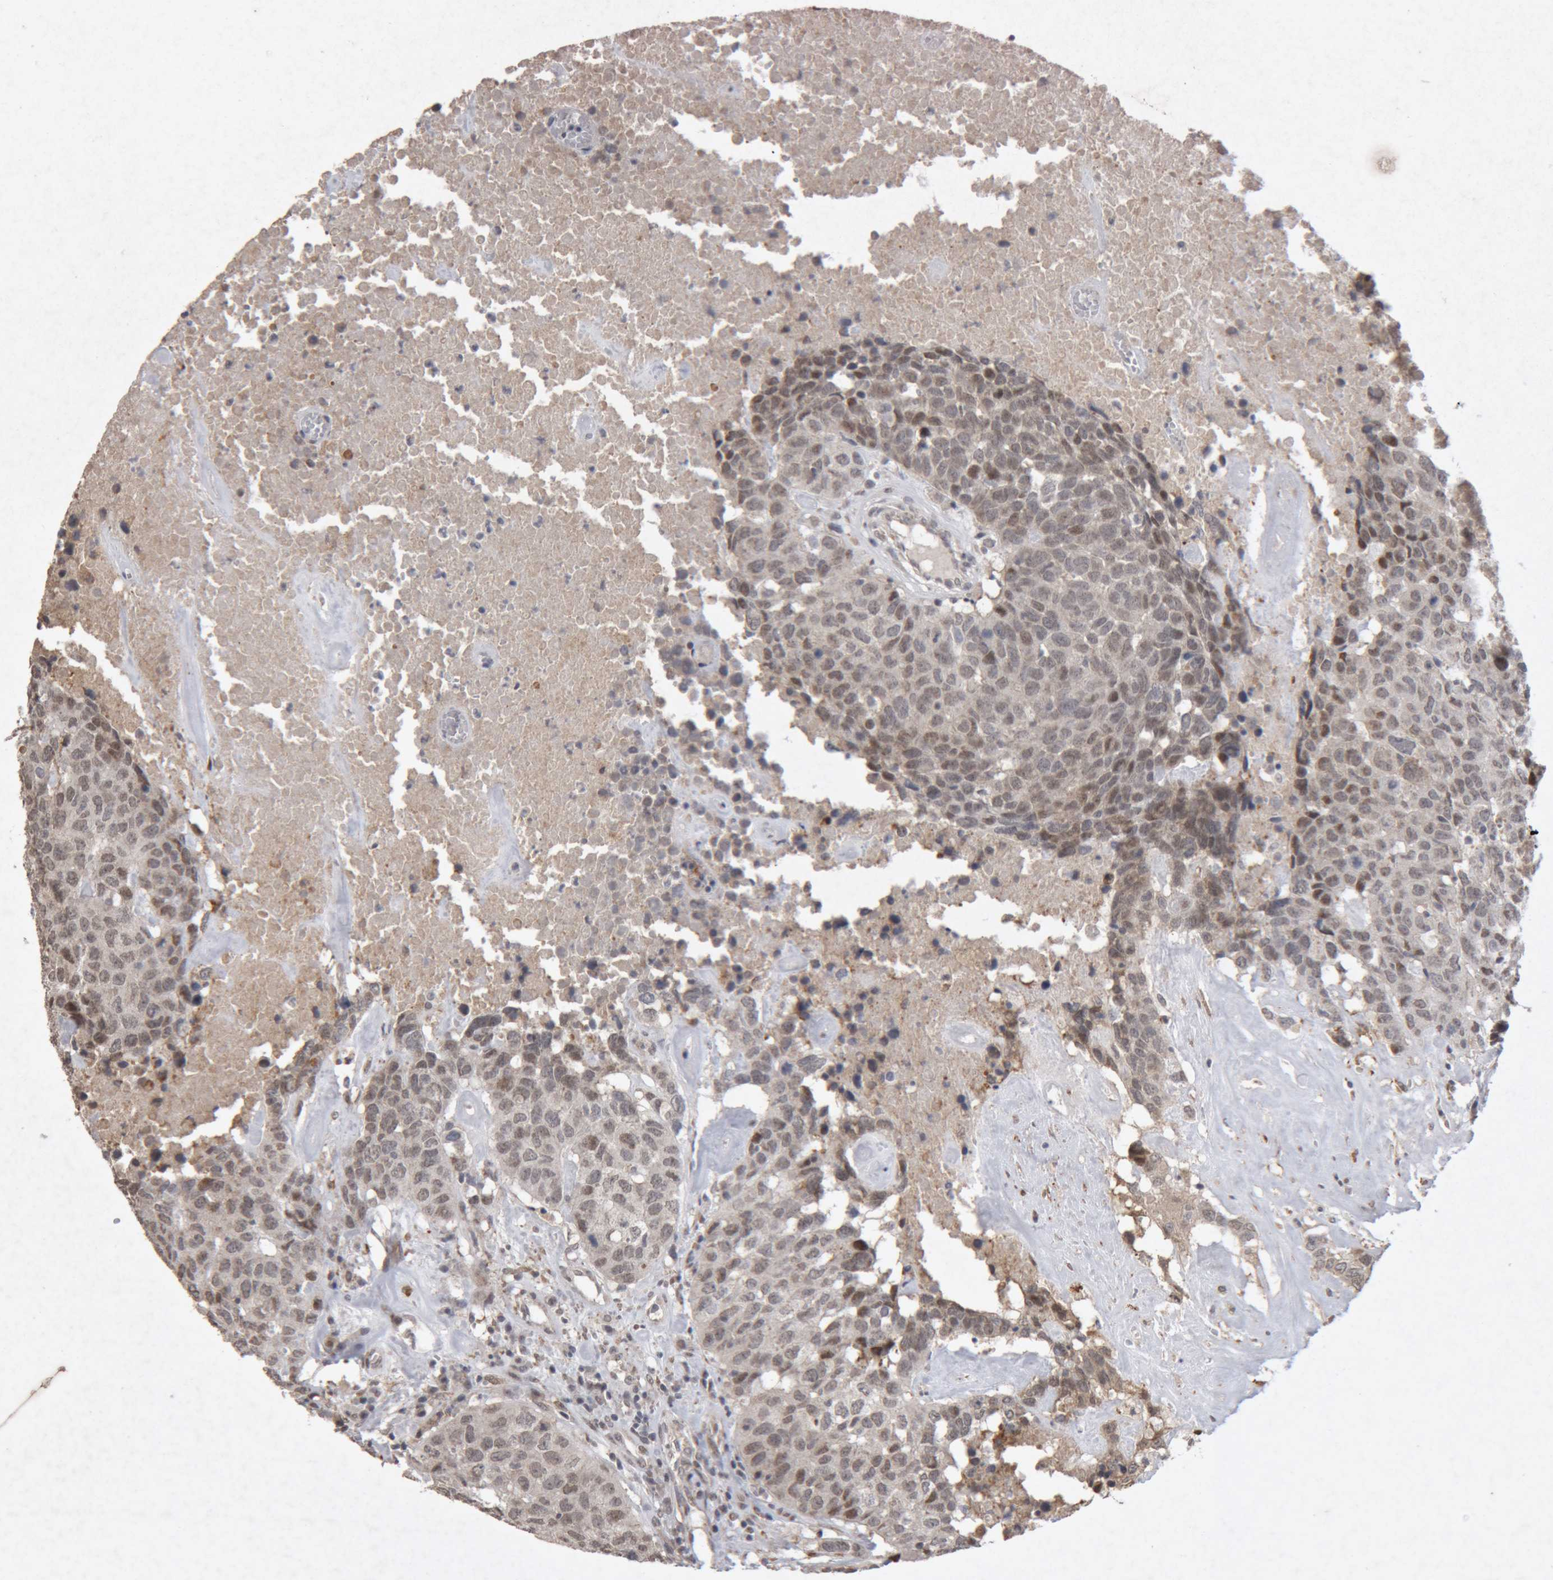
{"staining": {"intensity": "weak", "quantity": "25%-75%", "location": "nuclear"}, "tissue": "head and neck cancer", "cell_type": "Tumor cells", "image_type": "cancer", "snomed": [{"axis": "morphology", "description": "Squamous cell carcinoma, NOS"}, {"axis": "topography", "description": "Head-Neck"}], "caption": "A brown stain shows weak nuclear staining of a protein in human squamous cell carcinoma (head and neck) tumor cells. The protein is stained brown, and the nuclei are stained in blue (DAB IHC with brightfield microscopy, high magnification).", "gene": "MEP1A", "patient": {"sex": "male", "age": 66}}